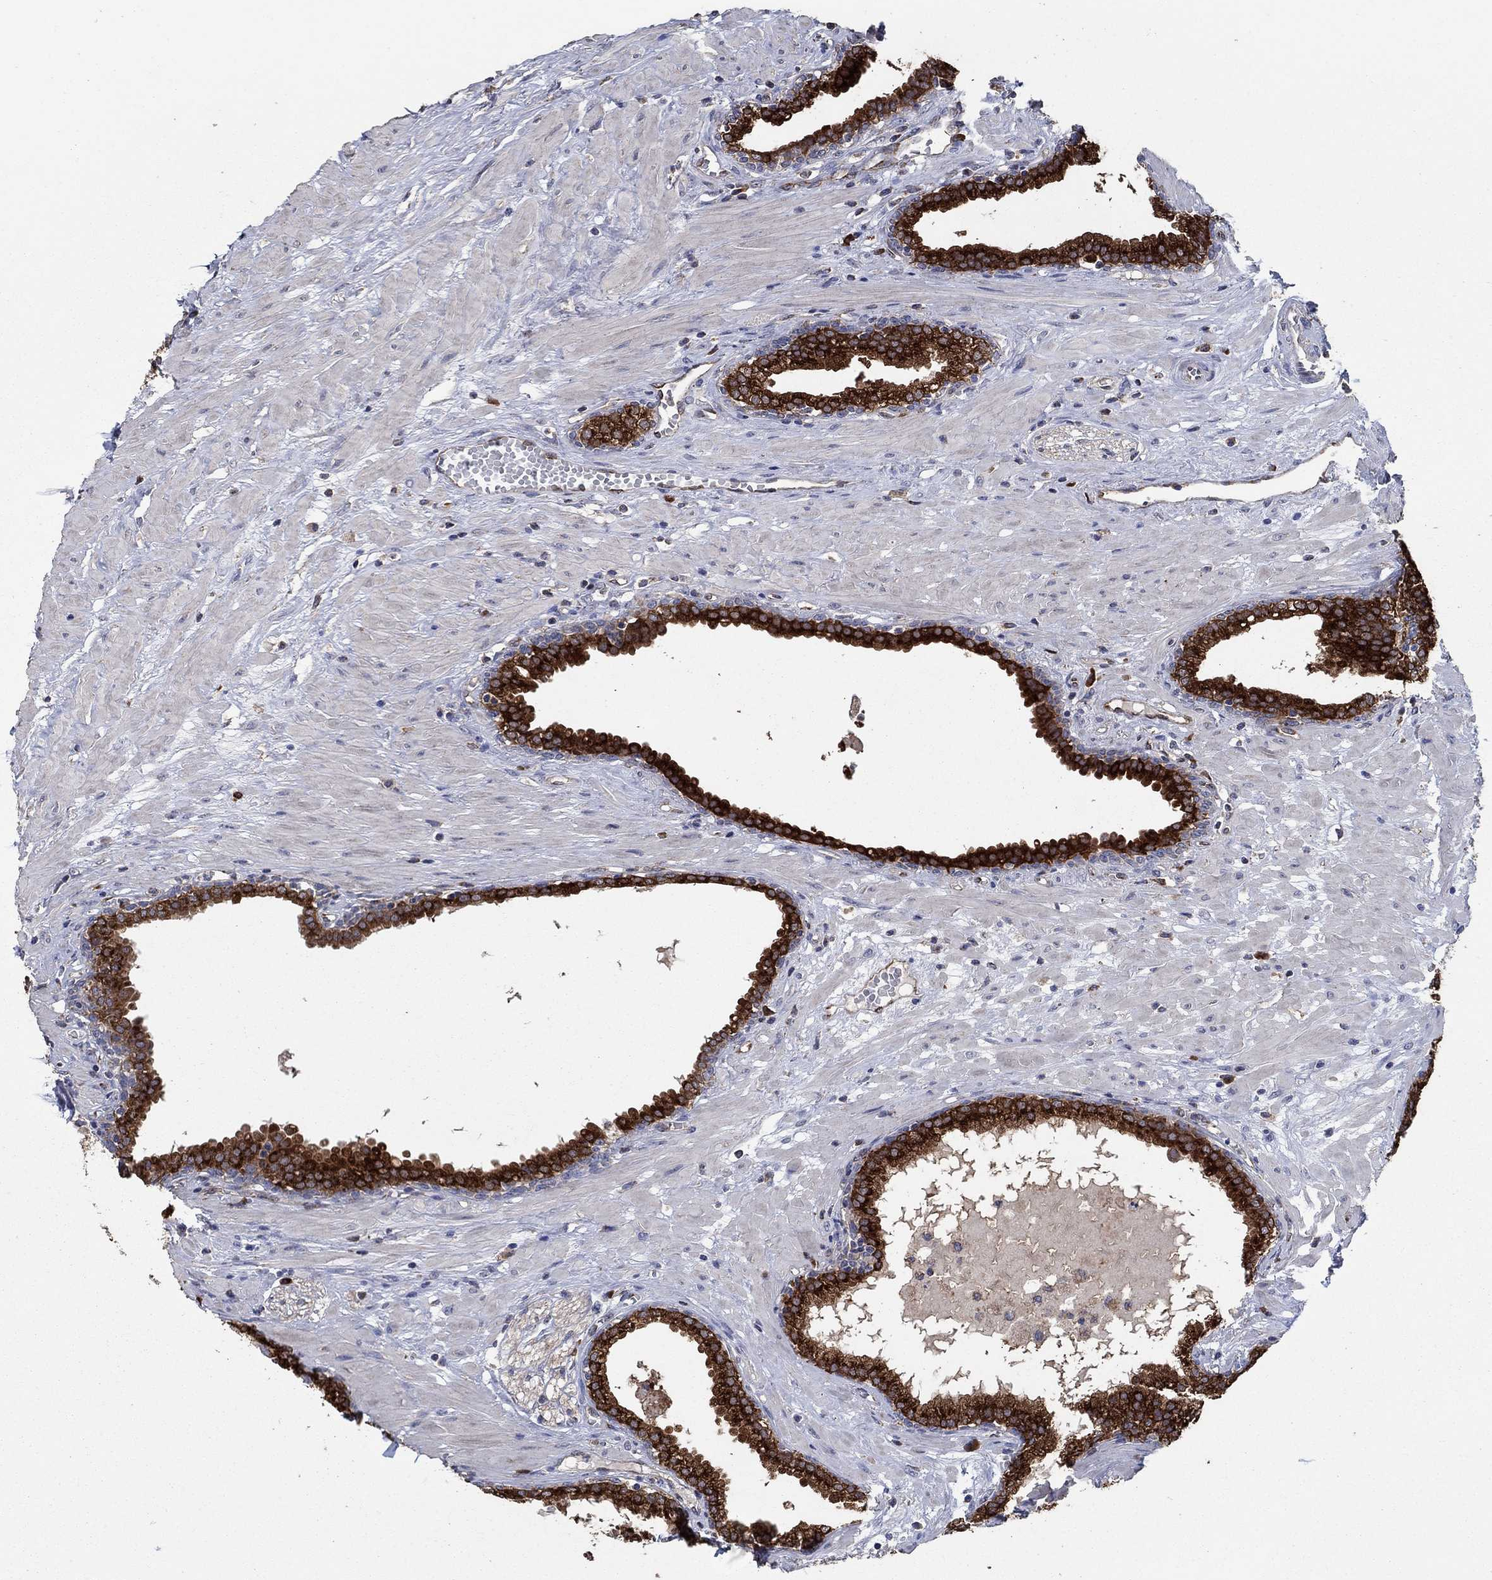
{"staining": {"intensity": "strong", "quantity": ">75%", "location": "cytoplasmic/membranous"}, "tissue": "prostate", "cell_type": "Glandular cells", "image_type": "normal", "snomed": [{"axis": "morphology", "description": "Normal tissue, NOS"}, {"axis": "topography", "description": "Prostate"}], "caption": "An IHC photomicrograph of benign tissue is shown. Protein staining in brown labels strong cytoplasmic/membranous positivity in prostate within glandular cells. Ihc stains the protein in brown and the nuclei are stained blue.", "gene": "HID1", "patient": {"sex": "male", "age": 64}}